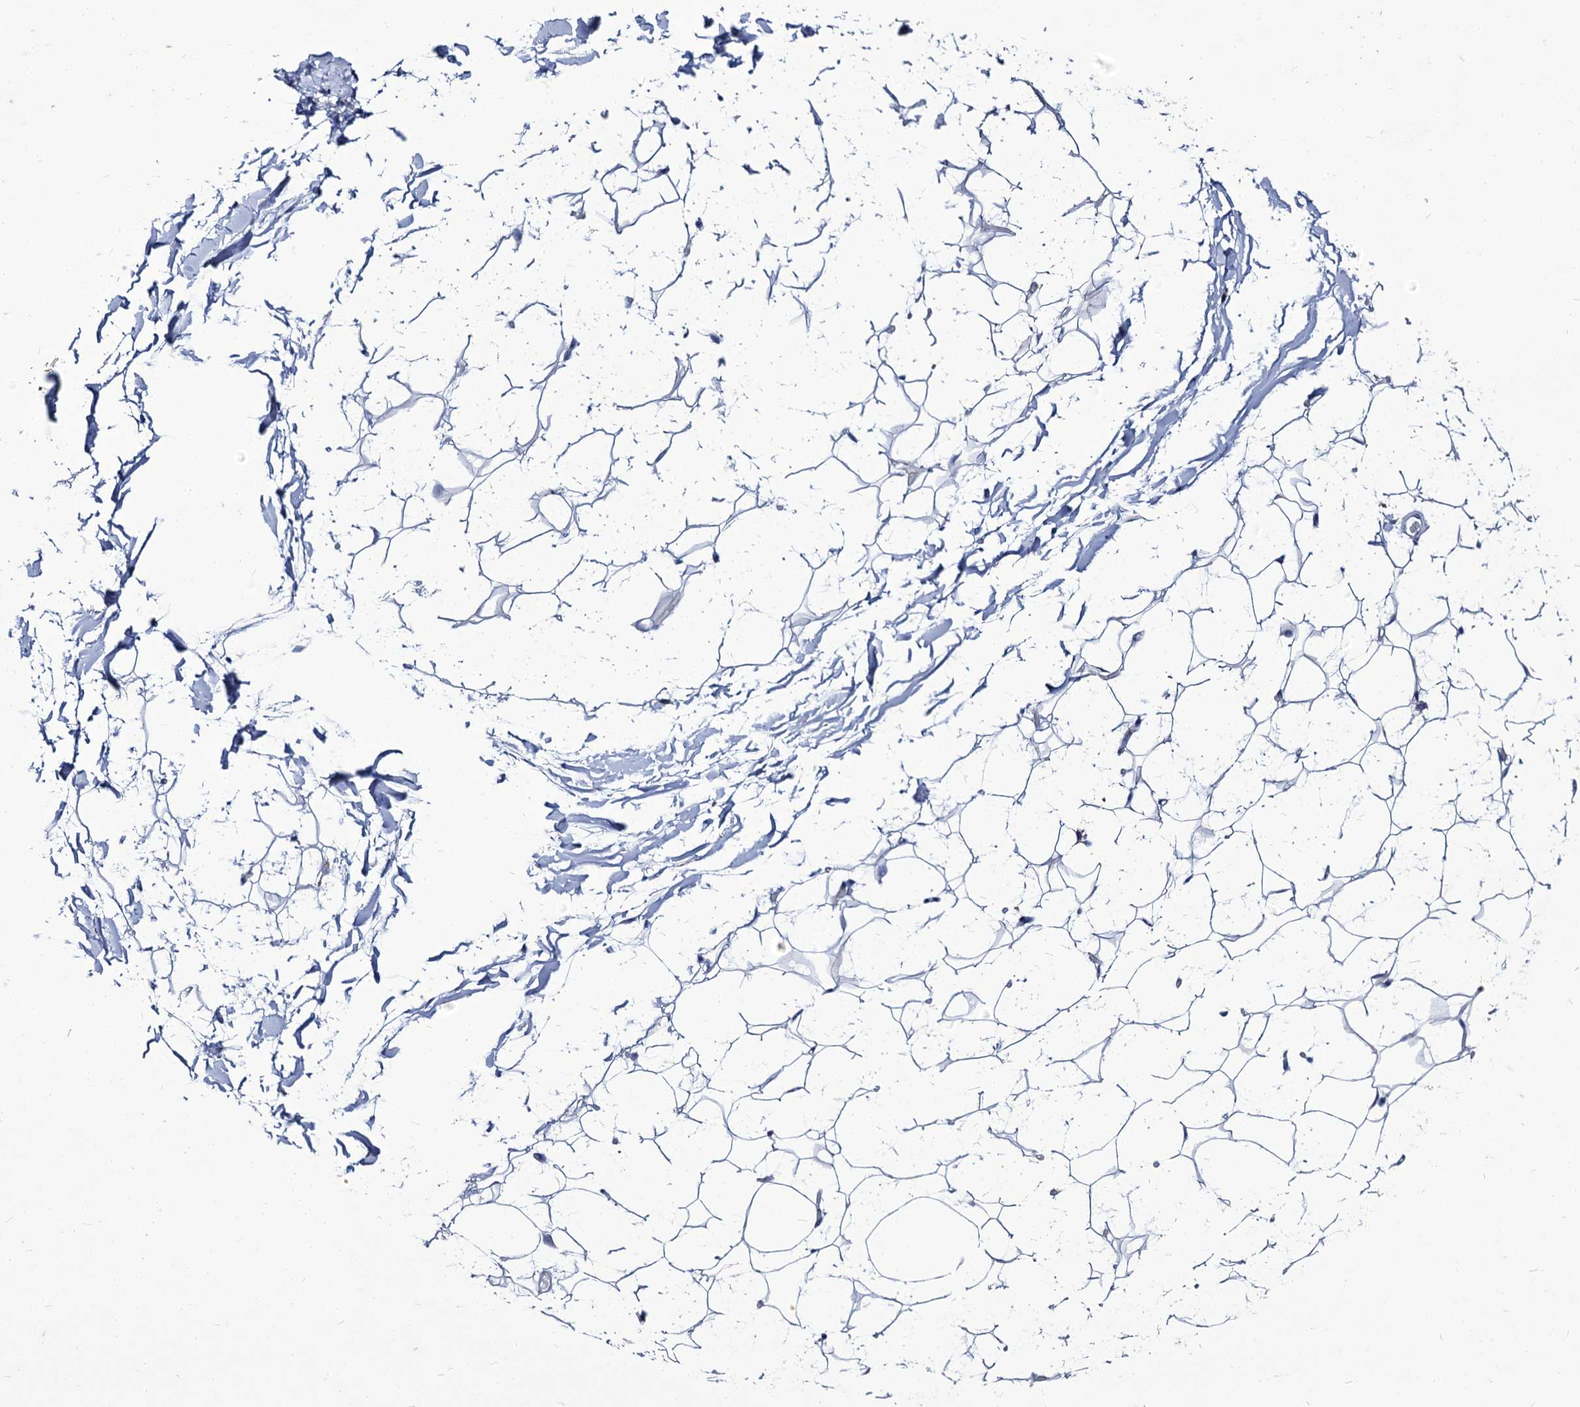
{"staining": {"intensity": "negative", "quantity": "none", "location": "none"}, "tissue": "adipose tissue", "cell_type": "Adipocytes", "image_type": "normal", "snomed": [{"axis": "morphology", "description": "Normal tissue, NOS"}, {"axis": "topography", "description": "Breast"}], "caption": "Protein analysis of normal adipose tissue demonstrates no significant staining in adipocytes.", "gene": "PANX2", "patient": {"sex": "female", "age": 26}}